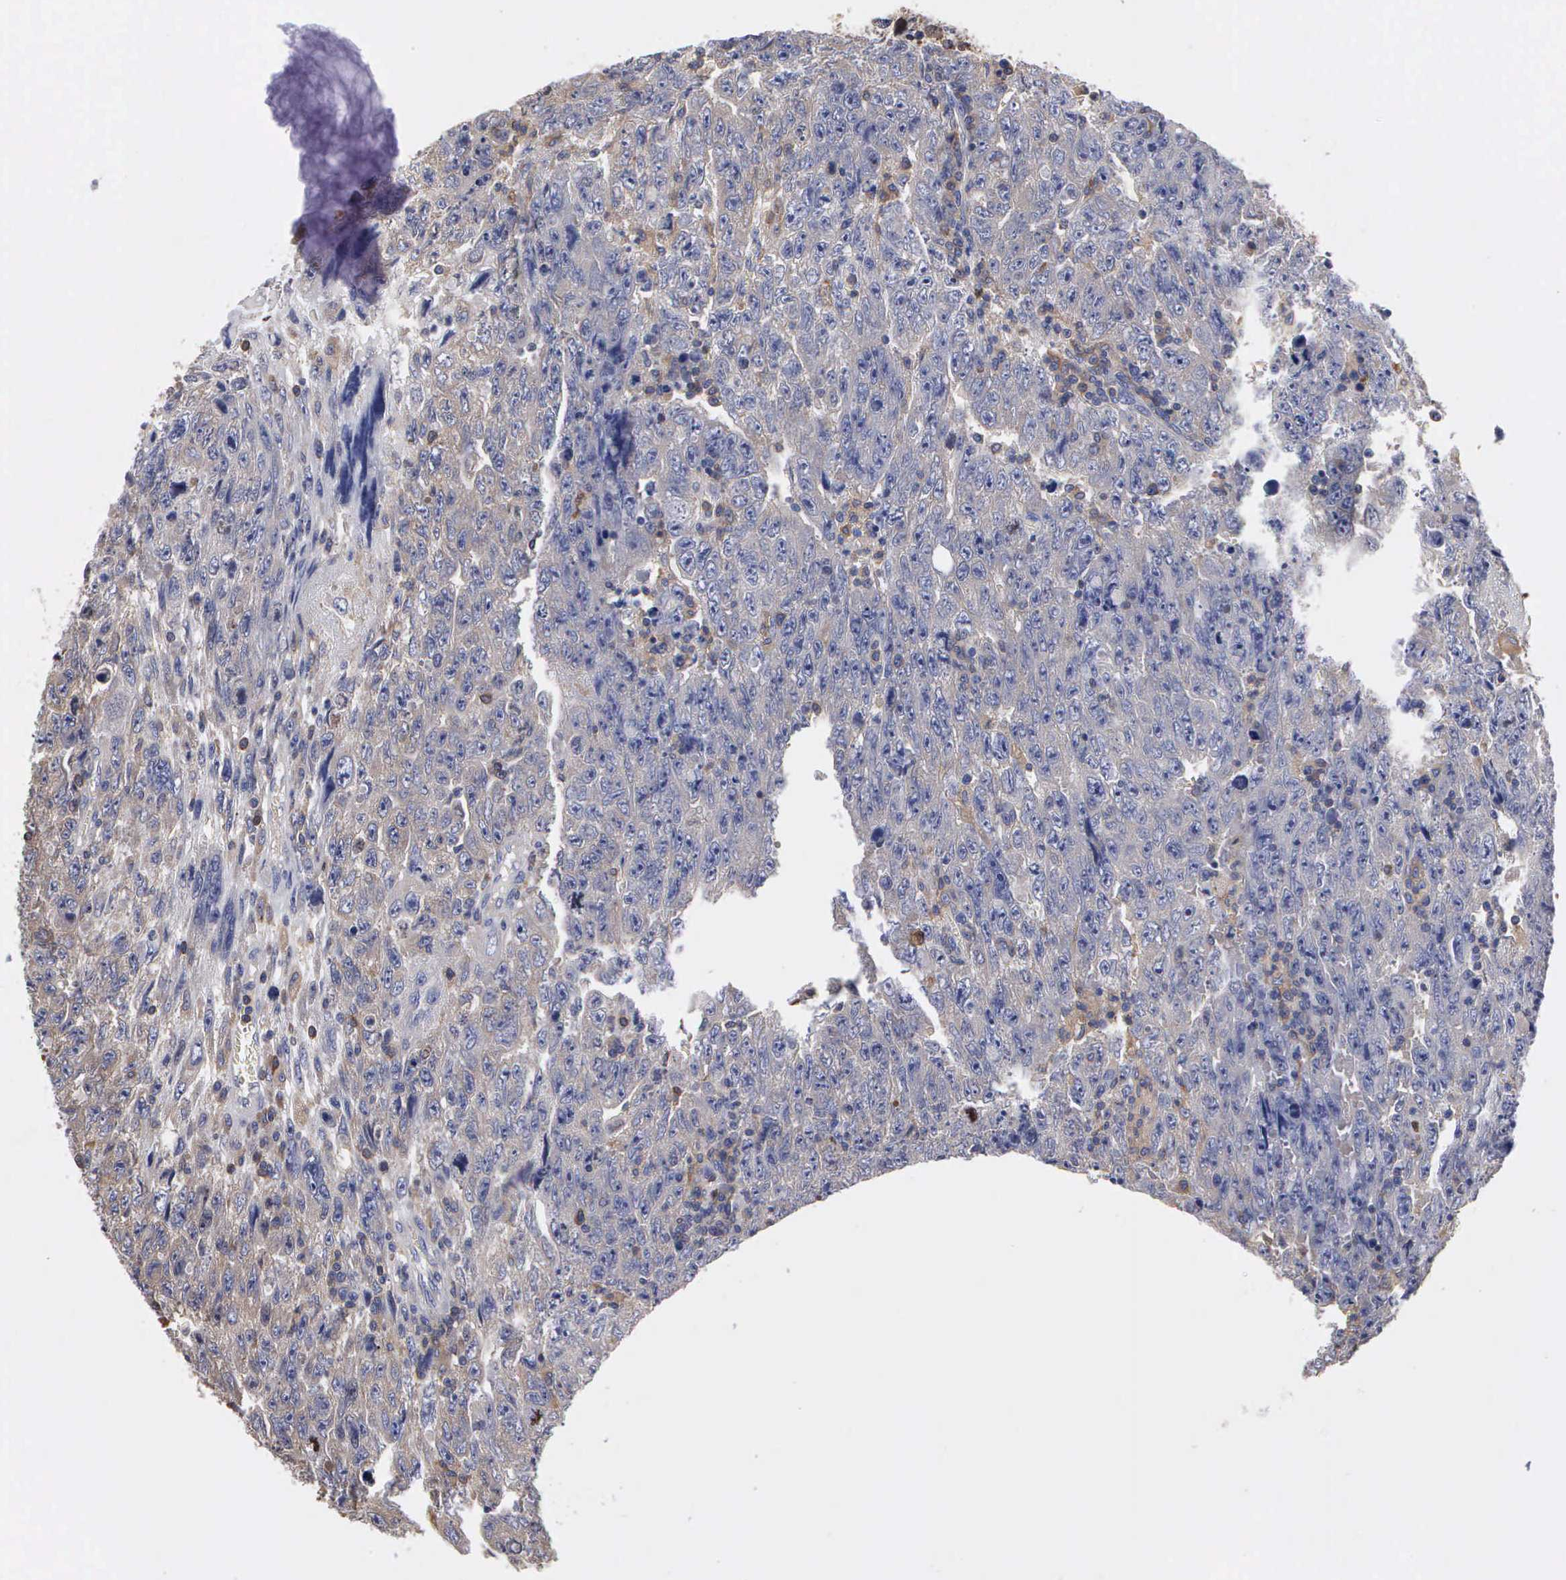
{"staining": {"intensity": "weak", "quantity": "25%-75%", "location": "cytoplasmic/membranous"}, "tissue": "testis cancer", "cell_type": "Tumor cells", "image_type": "cancer", "snomed": [{"axis": "morphology", "description": "Carcinoma, Embryonal, NOS"}, {"axis": "topography", "description": "Testis"}], "caption": "Tumor cells exhibit low levels of weak cytoplasmic/membranous expression in approximately 25%-75% of cells in human testis embryonal carcinoma.", "gene": "G6PD", "patient": {"sex": "male", "age": 28}}